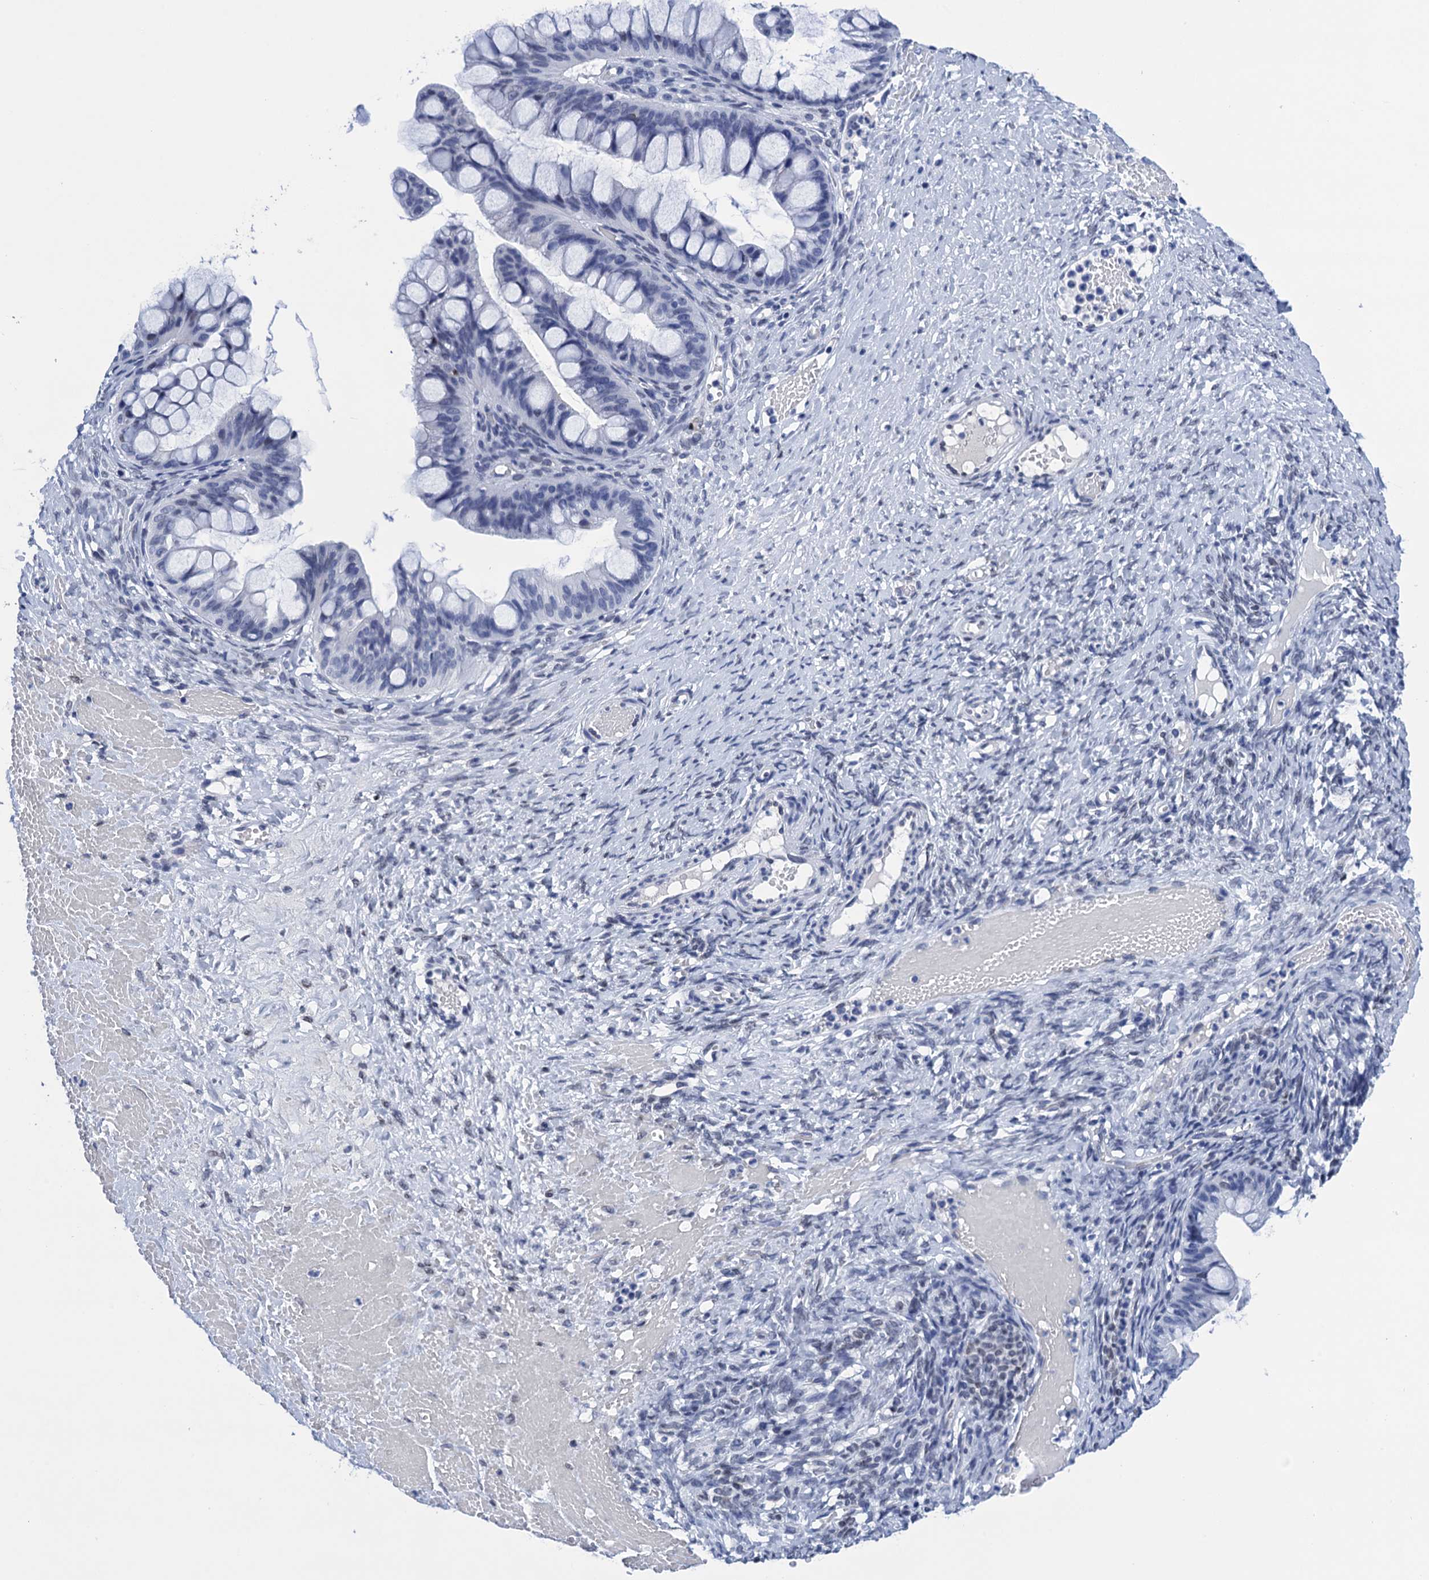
{"staining": {"intensity": "negative", "quantity": "none", "location": "none"}, "tissue": "ovarian cancer", "cell_type": "Tumor cells", "image_type": "cancer", "snomed": [{"axis": "morphology", "description": "Cystadenocarcinoma, mucinous, NOS"}, {"axis": "topography", "description": "Ovary"}], "caption": "Photomicrograph shows no significant protein positivity in tumor cells of mucinous cystadenocarcinoma (ovarian). (DAB immunohistochemistry (IHC) visualized using brightfield microscopy, high magnification).", "gene": "METTL25", "patient": {"sex": "female", "age": 73}}